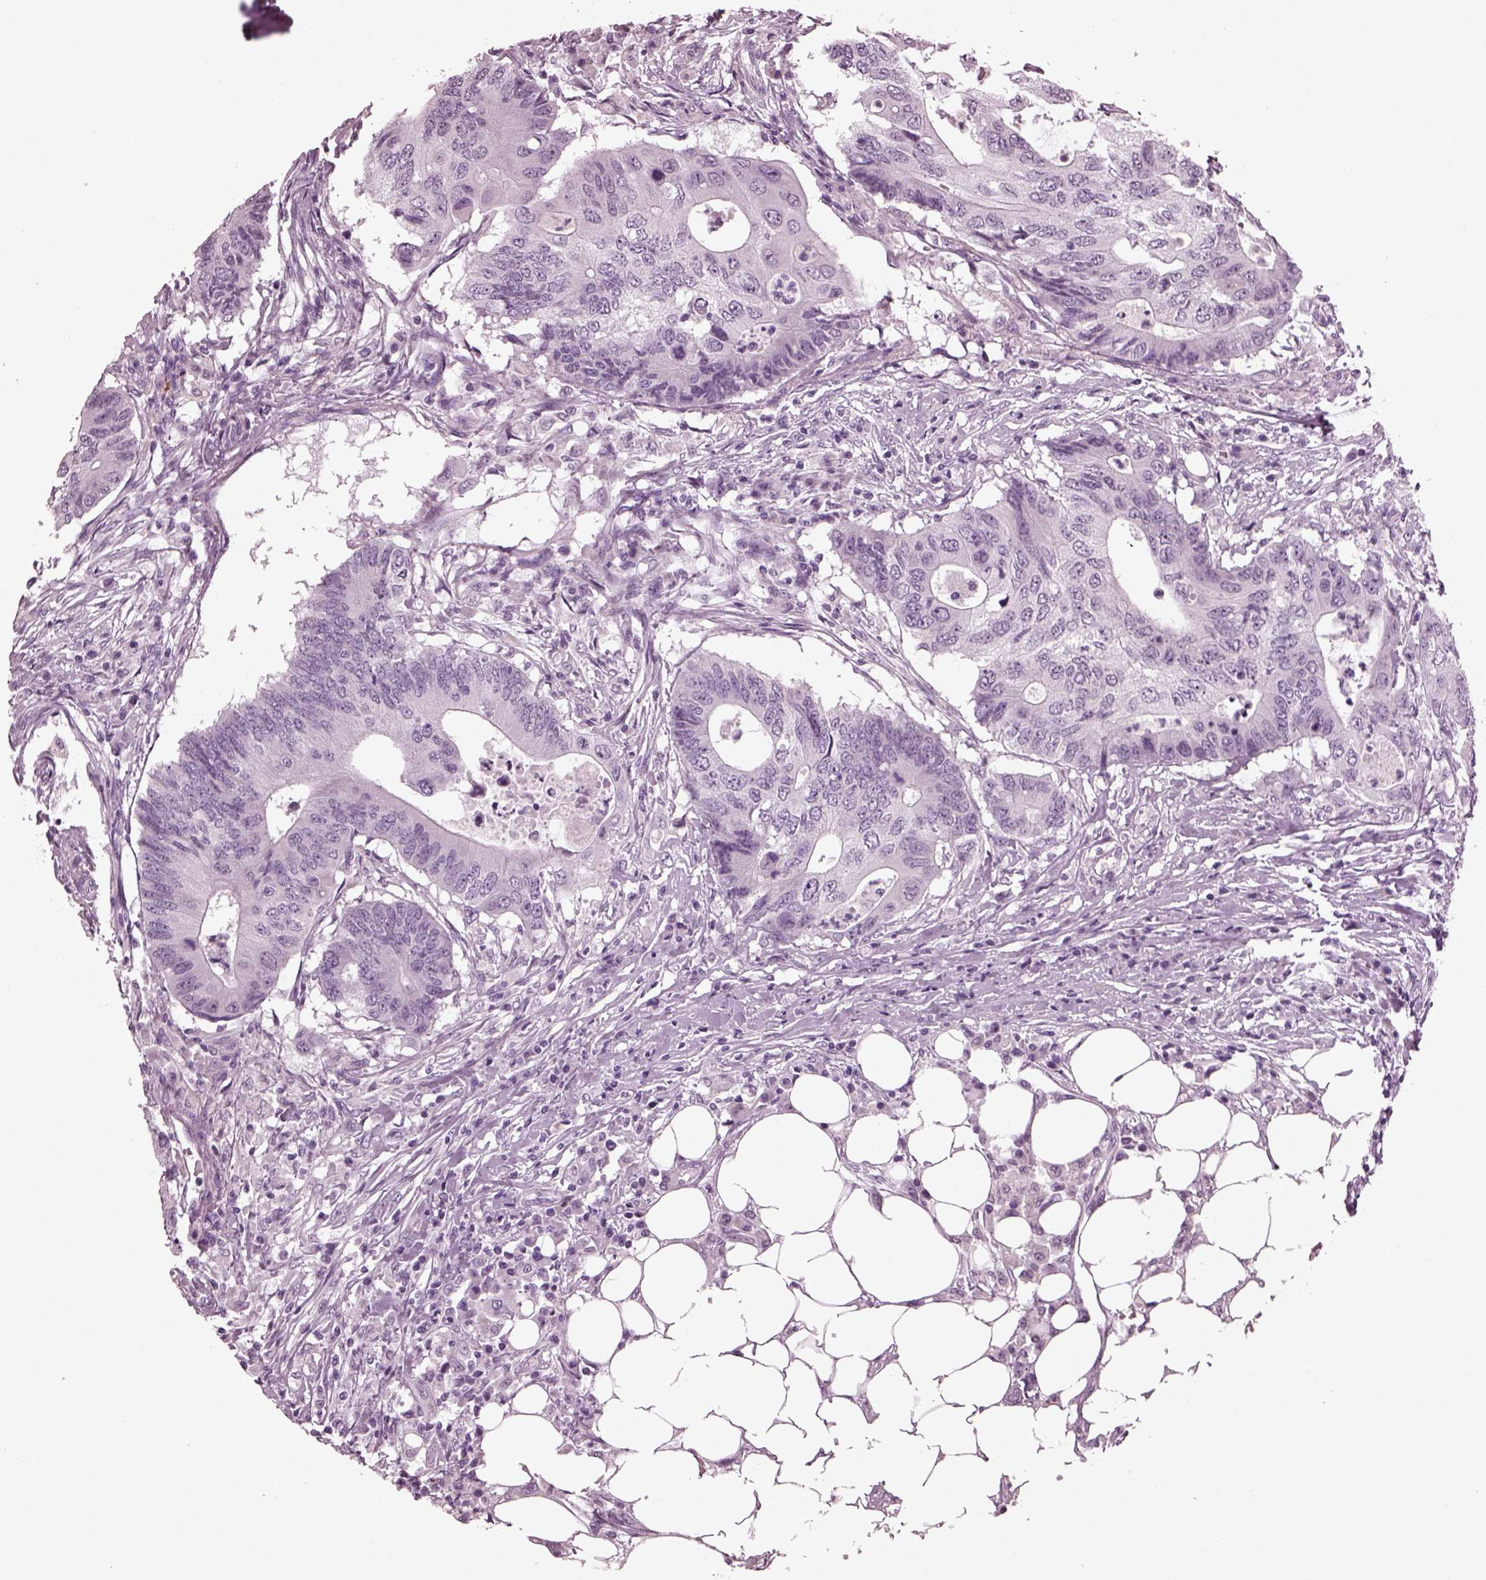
{"staining": {"intensity": "negative", "quantity": "none", "location": "none"}, "tissue": "colorectal cancer", "cell_type": "Tumor cells", "image_type": "cancer", "snomed": [{"axis": "morphology", "description": "Adenocarcinoma, NOS"}, {"axis": "topography", "description": "Colon"}], "caption": "A high-resolution micrograph shows immunohistochemistry staining of adenocarcinoma (colorectal), which displays no significant positivity in tumor cells. (DAB IHC visualized using brightfield microscopy, high magnification).", "gene": "SLC6A17", "patient": {"sex": "male", "age": 71}}